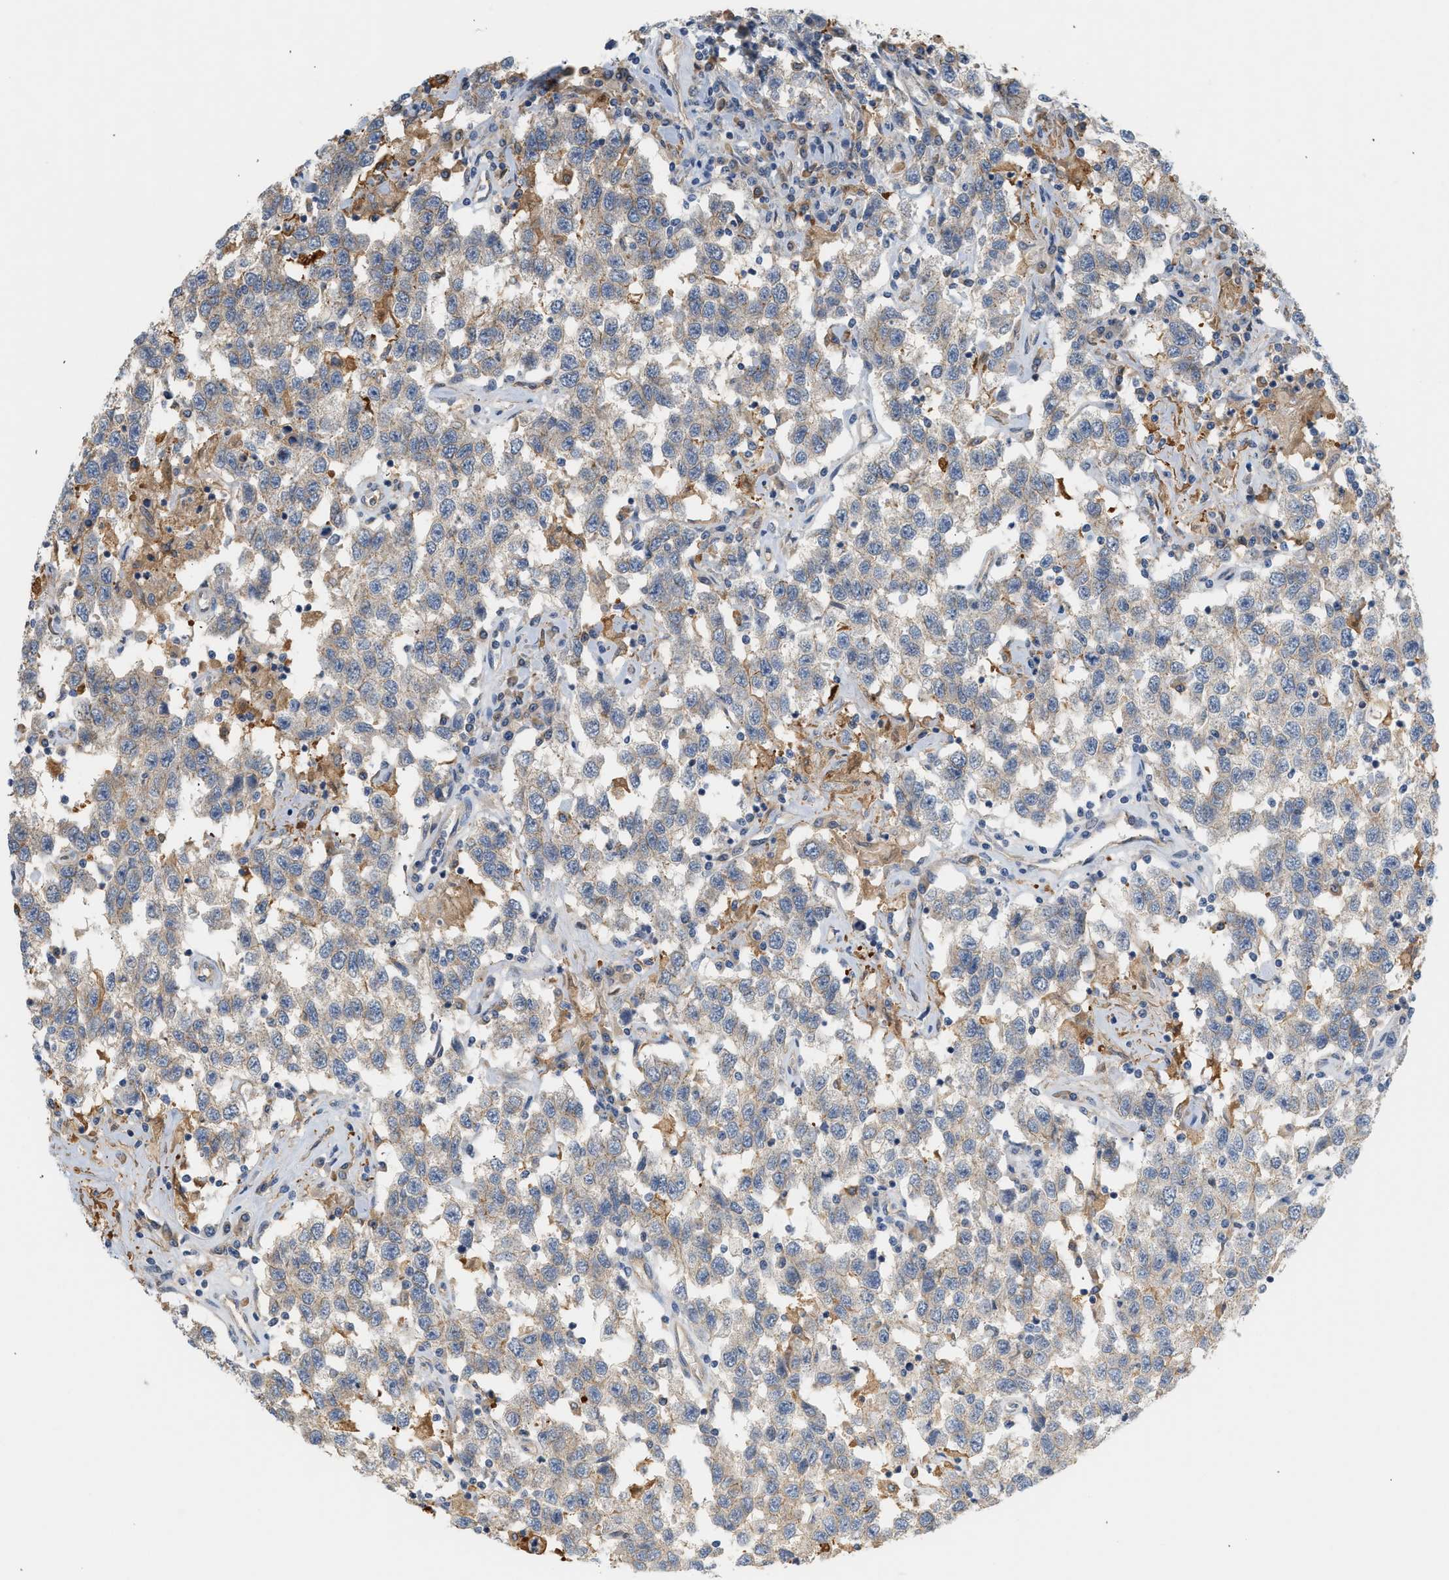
{"staining": {"intensity": "weak", "quantity": "<25%", "location": "cytoplasmic/membranous"}, "tissue": "testis cancer", "cell_type": "Tumor cells", "image_type": "cancer", "snomed": [{"axis": "morphology", "description": "Seminoma, NOS"}, {"axis": "topography", "description": "Testis"}], "caption": "Immunohistochemical staining of seminoma (testis) reveals no significant expression in tumor cells. Brightfield microscopy of immunohistochemistry stained with DAB (brown) and hematoxylin (blue), captured at high magnification.", "gene": "CTXN1", "patient": {"sex": "male", "age": 41}}